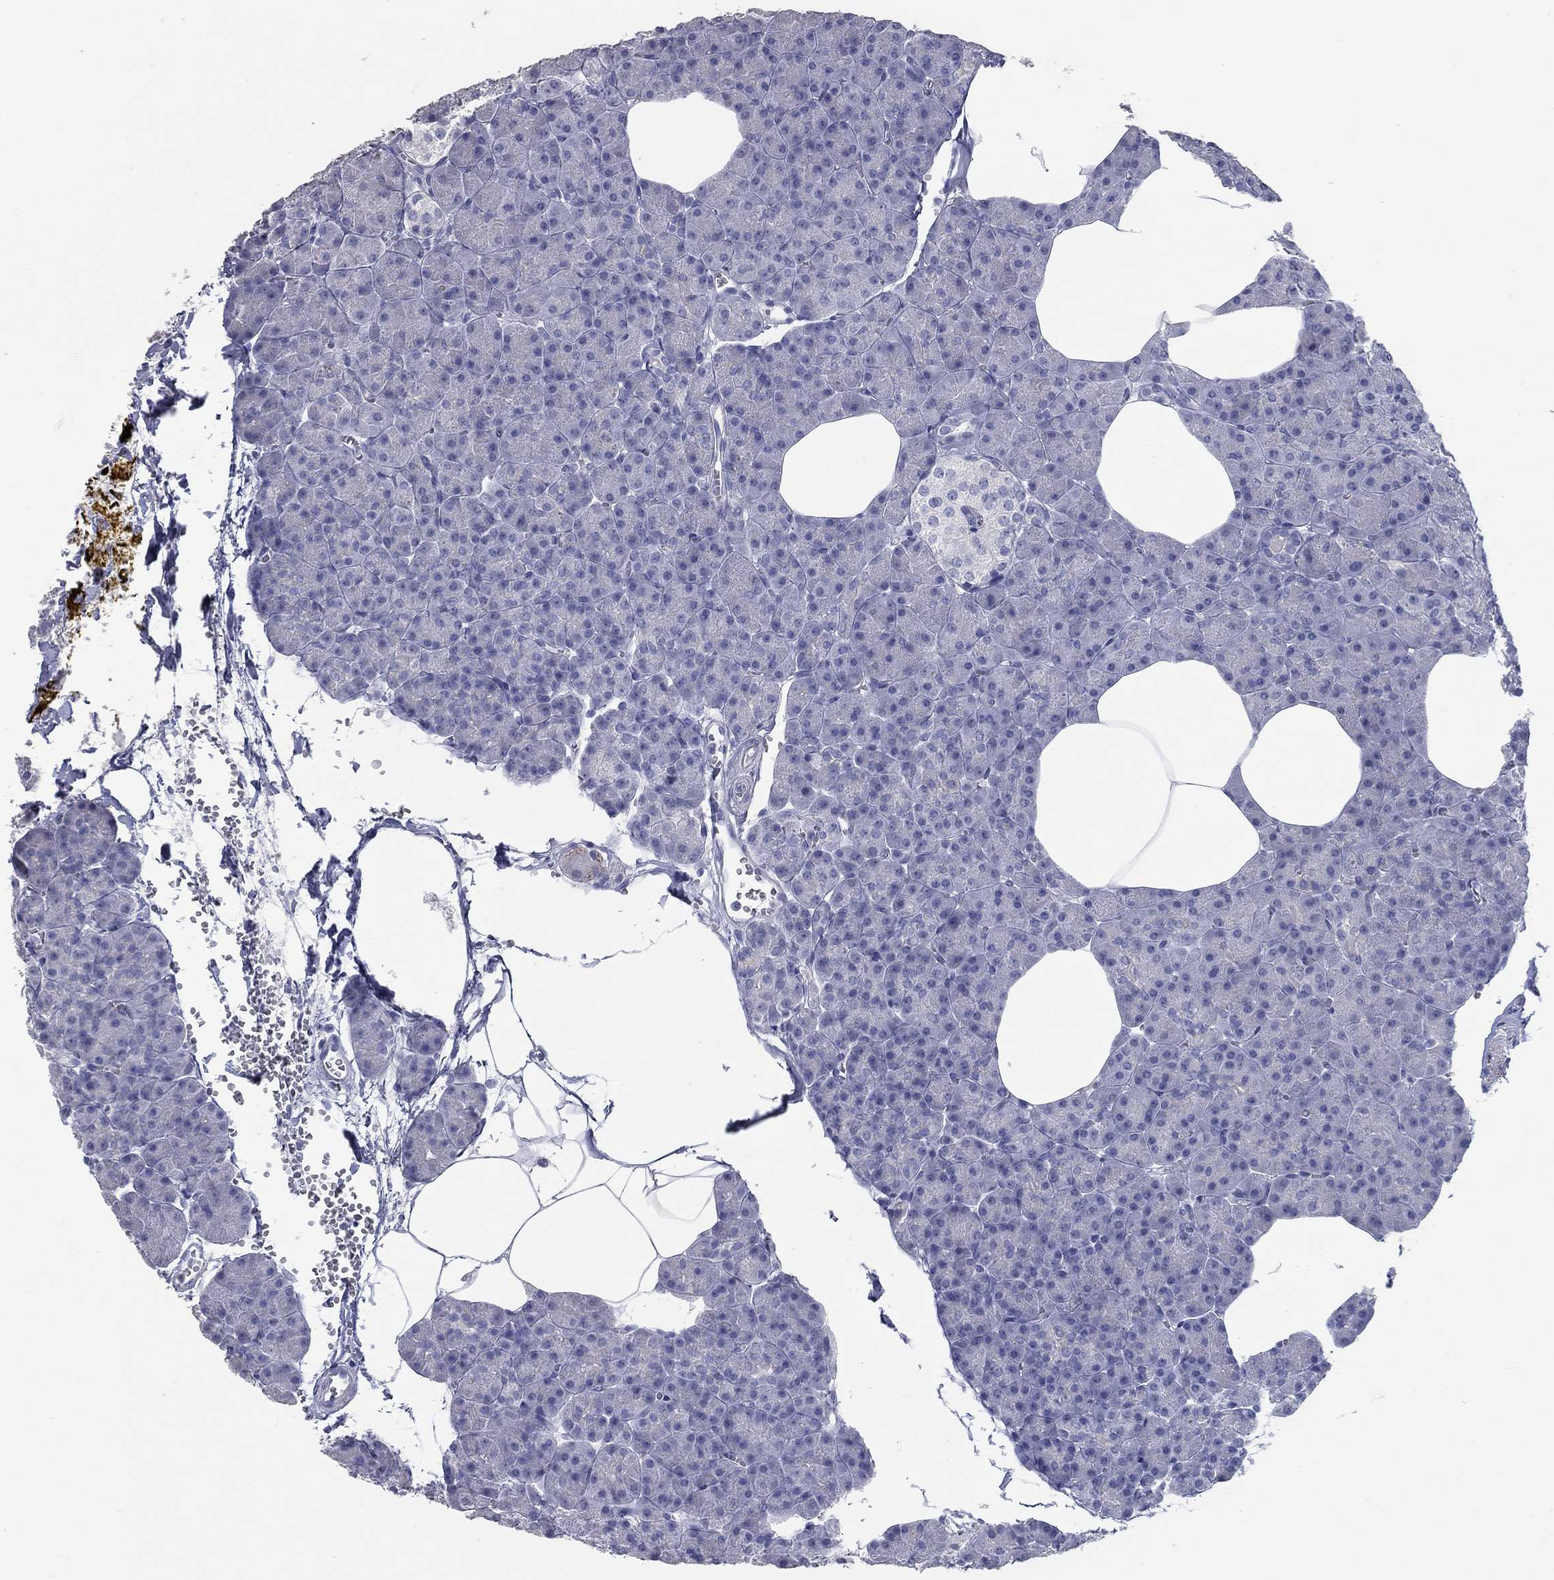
{"staining": {"intensity": "moderate", "quantity": "<25%", "location": "cytoplasmic/membranous"}, "tissue": "pancreas", "cell_type": "Exocrine glandular cells", "image_type": "normal", "snomed": [{"axis": "morphology", "description": "Normal tissue, NOS"}, {"axis": "topography", "description": "Pancreas"}], "caption": "High-power microscopy captured an immunohistochemistry histopathology image of benign pancreas, revealing moderate cytoplasmic/membranous positivity in approximately <25% of exocrine glandular cells. (DAB (3,3'-diaminobenzidine) IHC with brightfield microscopy, high magnification).", "gene": "TAC1", "patient": {"sex": "female", "age": 45}}